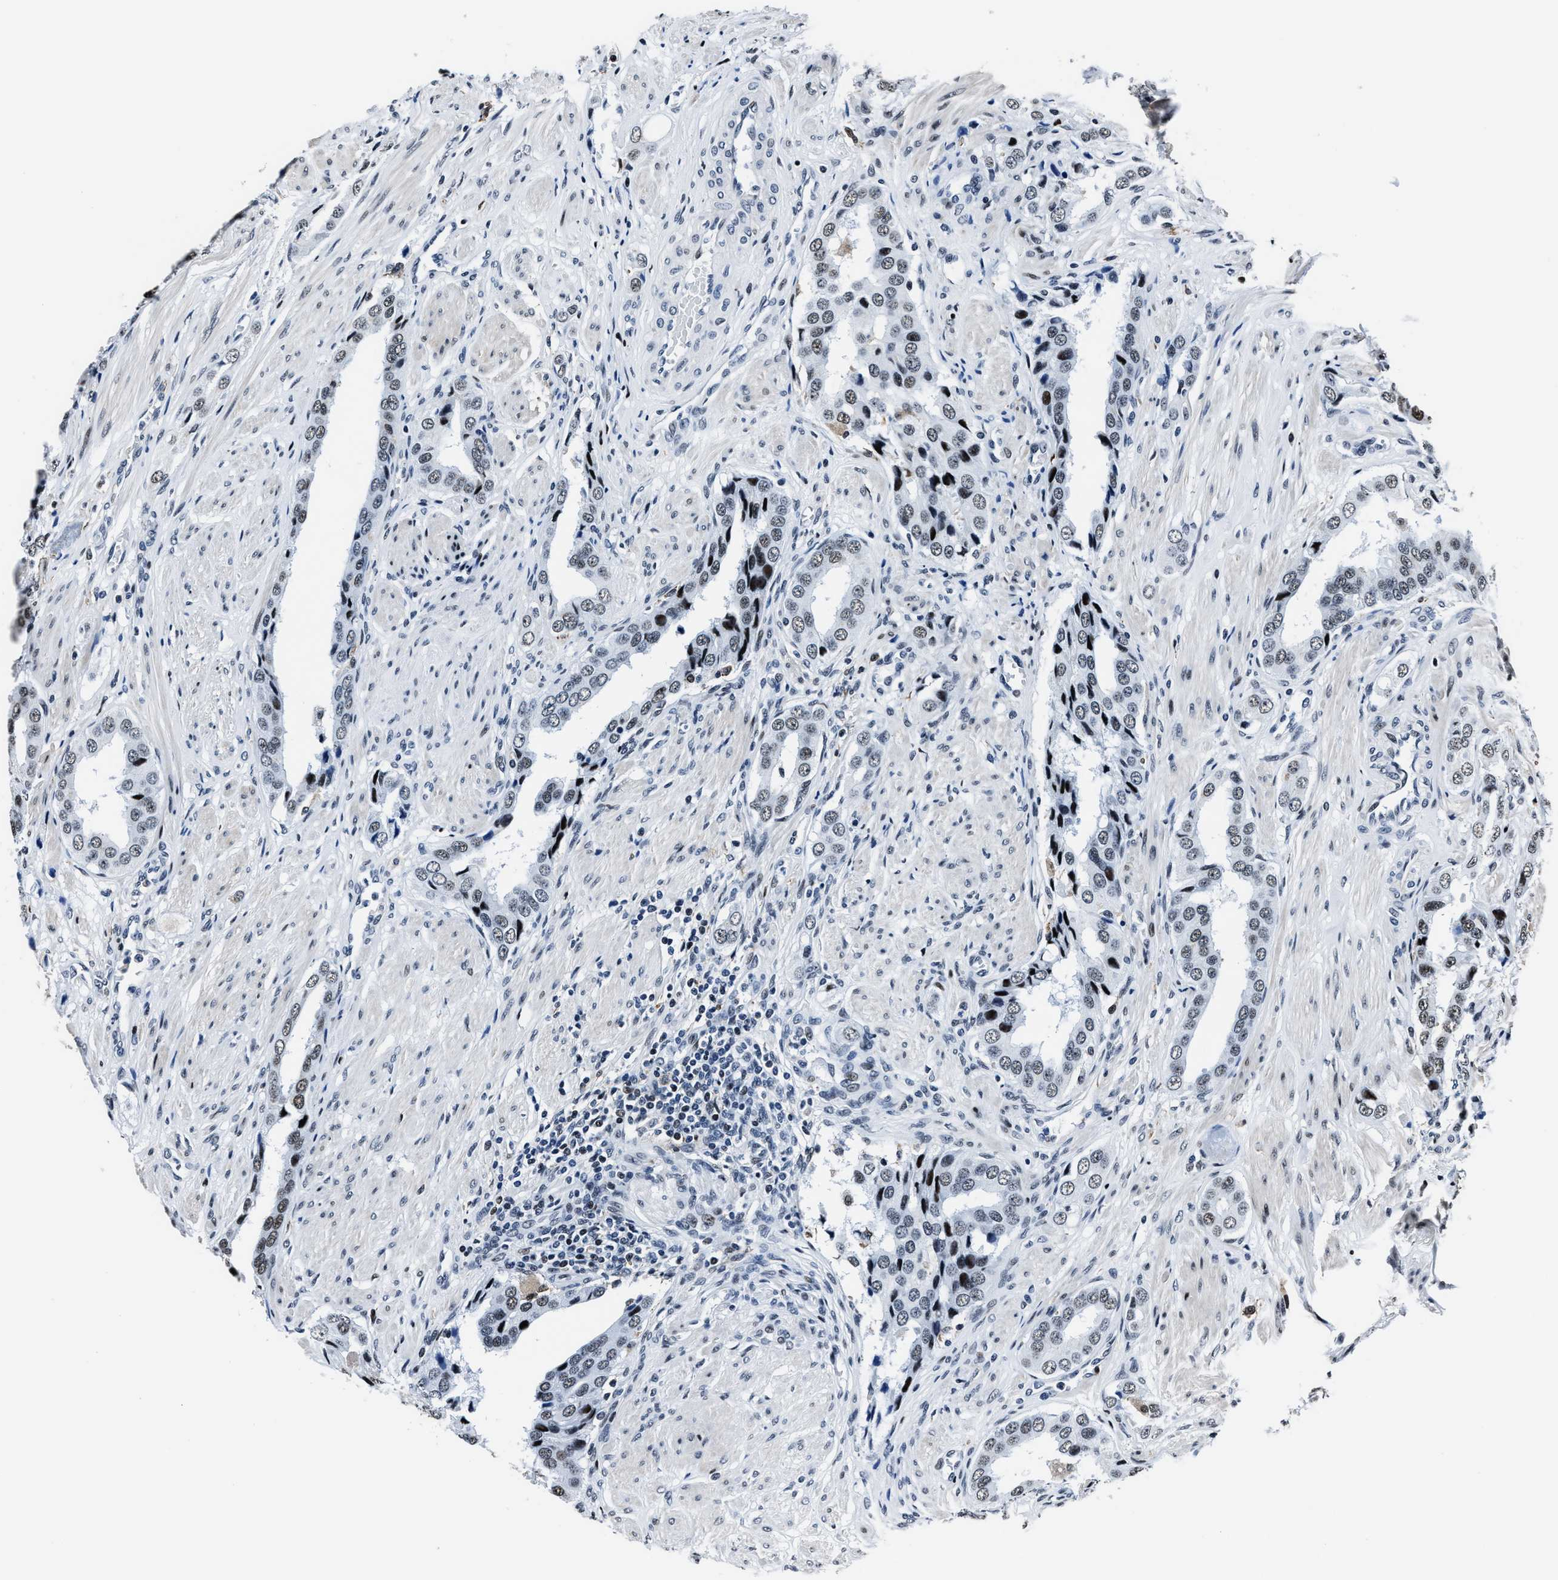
{"staining": {"intensity": "weak", "quantity": "<25%", "location": "nuclear"}, "tissue": "prostate cancer", "cell_type": "Tumor cells", "image_type": "cancer", "snomed": [{"axis": "morphology", "description": "Adenocarcinoma, High grade"}, {"axis": "topography", "description": "Prostate"}], "caption": "Tumor cells are negative for brown protein staining in prostate cancer.", "gene": "PPIE", "patient": {"sex": "male", "age": 52}}